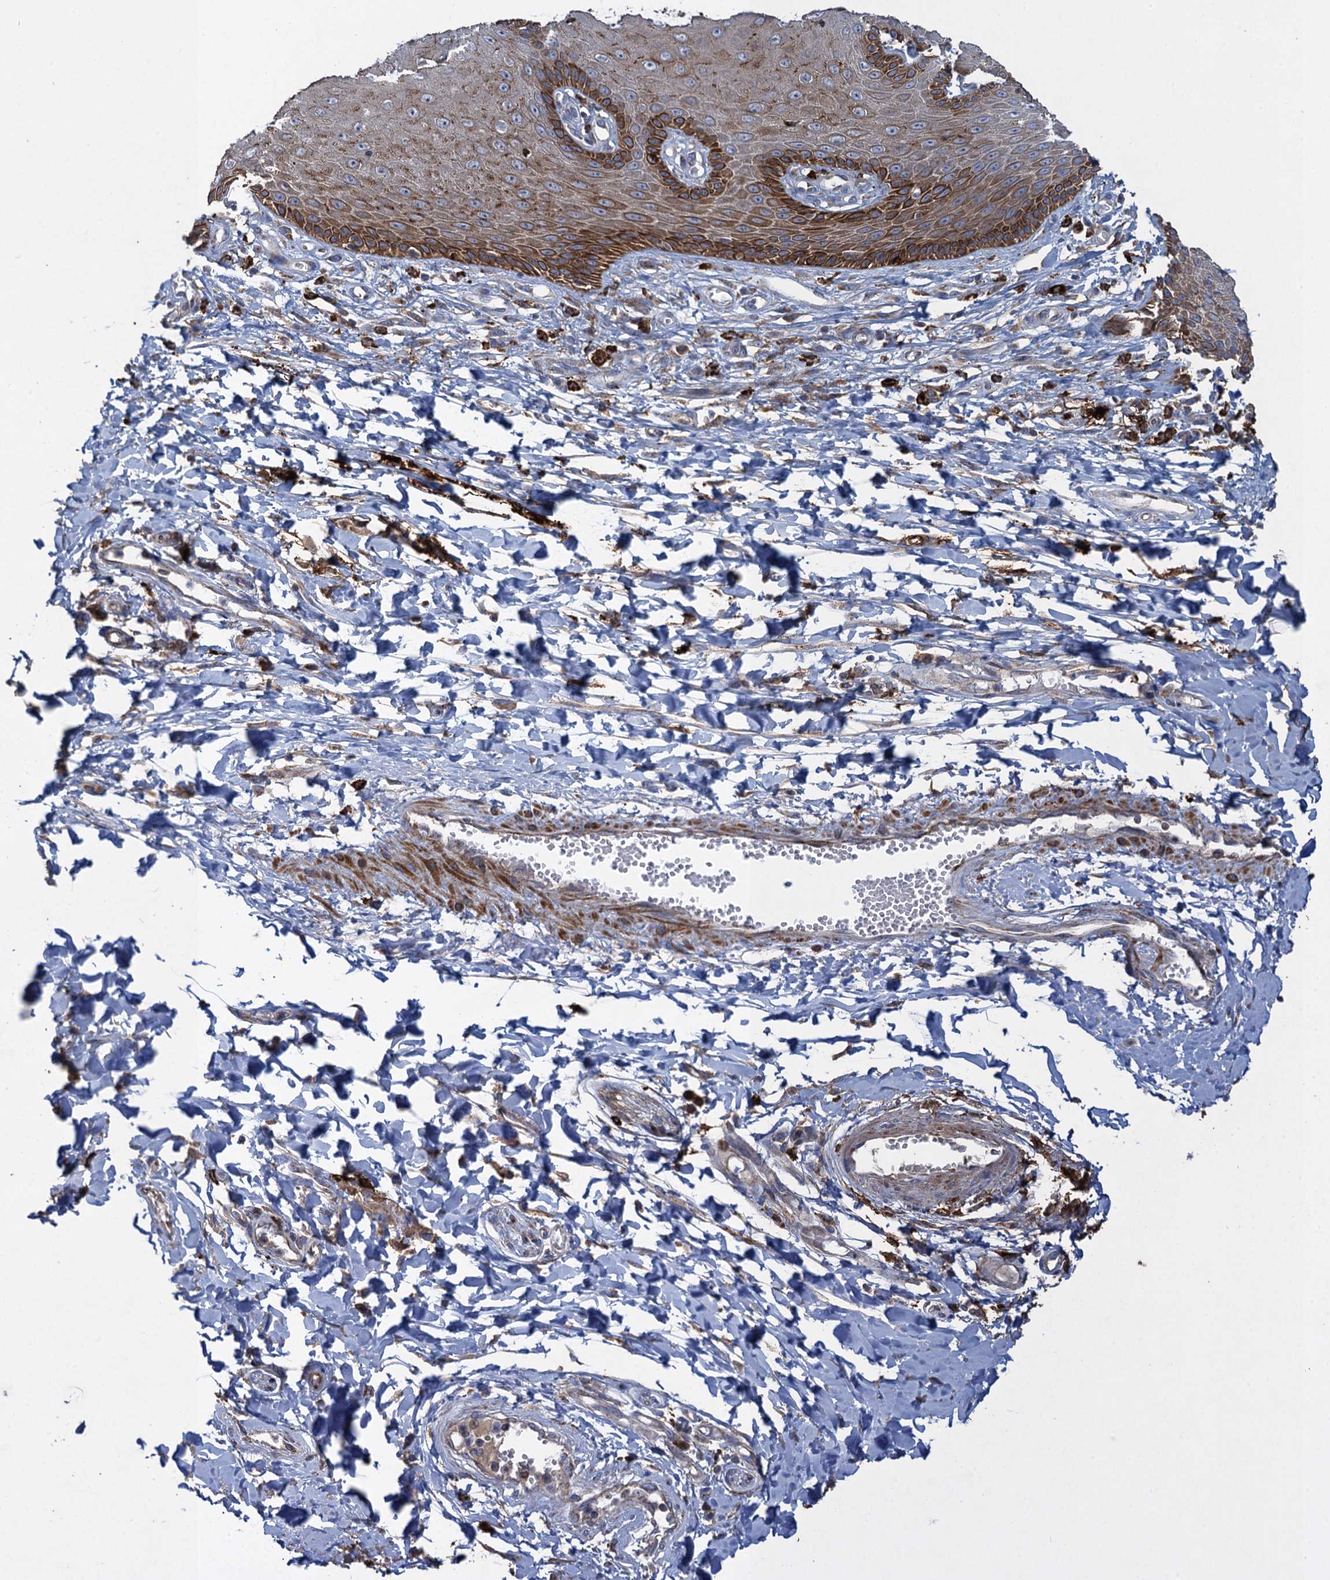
{"staining": {"intensity": "moderate", "quantity": "25%-75%", "location": "cytoplasmic/membranous"}, "tissue": "skin", "cell_type": "Epidermal cells", "image_type": "normal", "snomed": [{"axis": "morphology", "description": "Normal tissue, NOS"}, {"axis": "topography", "description": "Anal"}], "caption": "Immunohistochemical staining of normal skin shows 25%-75% levels of moderate cytoplasmic/membranous protein positivity in about 25%-75% of epidermal cells.", "gene": "TXNDC11", "patient": {"sex": "male", "age": 78}}